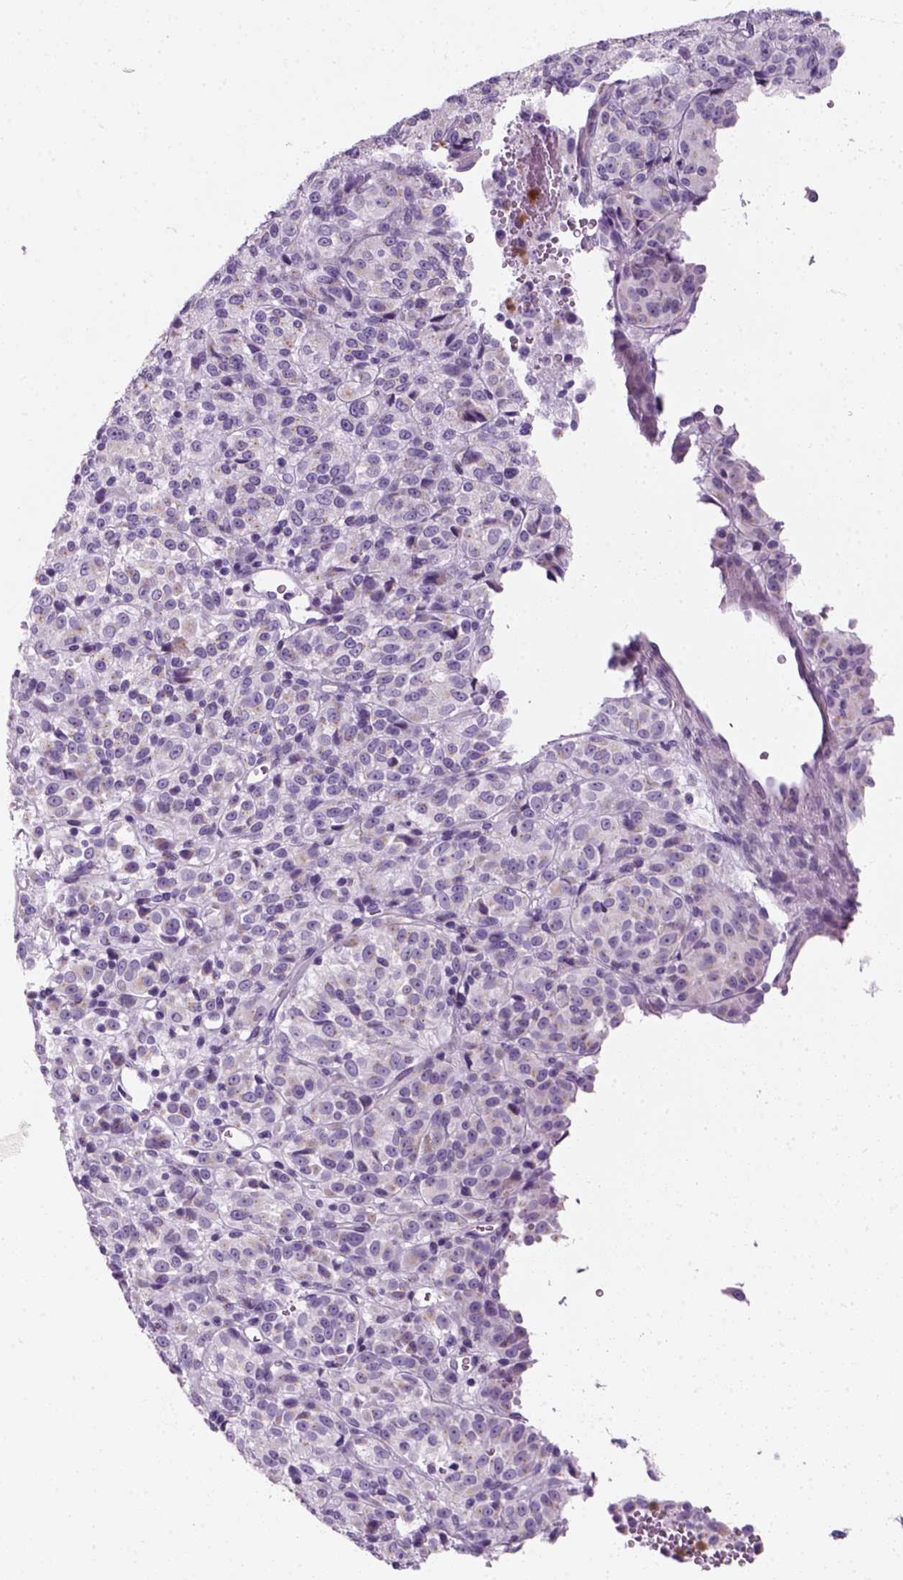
{"staining": {"intensity": "negative", "quantity": "none", "location": "none"}, "tissue": "melanoma", "cell_type": "Tumor cells", "image_type": "cancer", "snomed": [{"axis": "morphology", "description": "Malignant melanoma, Metastatic site"}, {"axis": "topography", "description": "Brain"}], "caption": "An immunohistochemistry micrograph of malignant melanoma (metastatic site) is shown. There is no staining in tumor cells of malignant melanoma (metastatic site).", "gene": "IL4", "patient": {"sex": "female", "age": 56}}